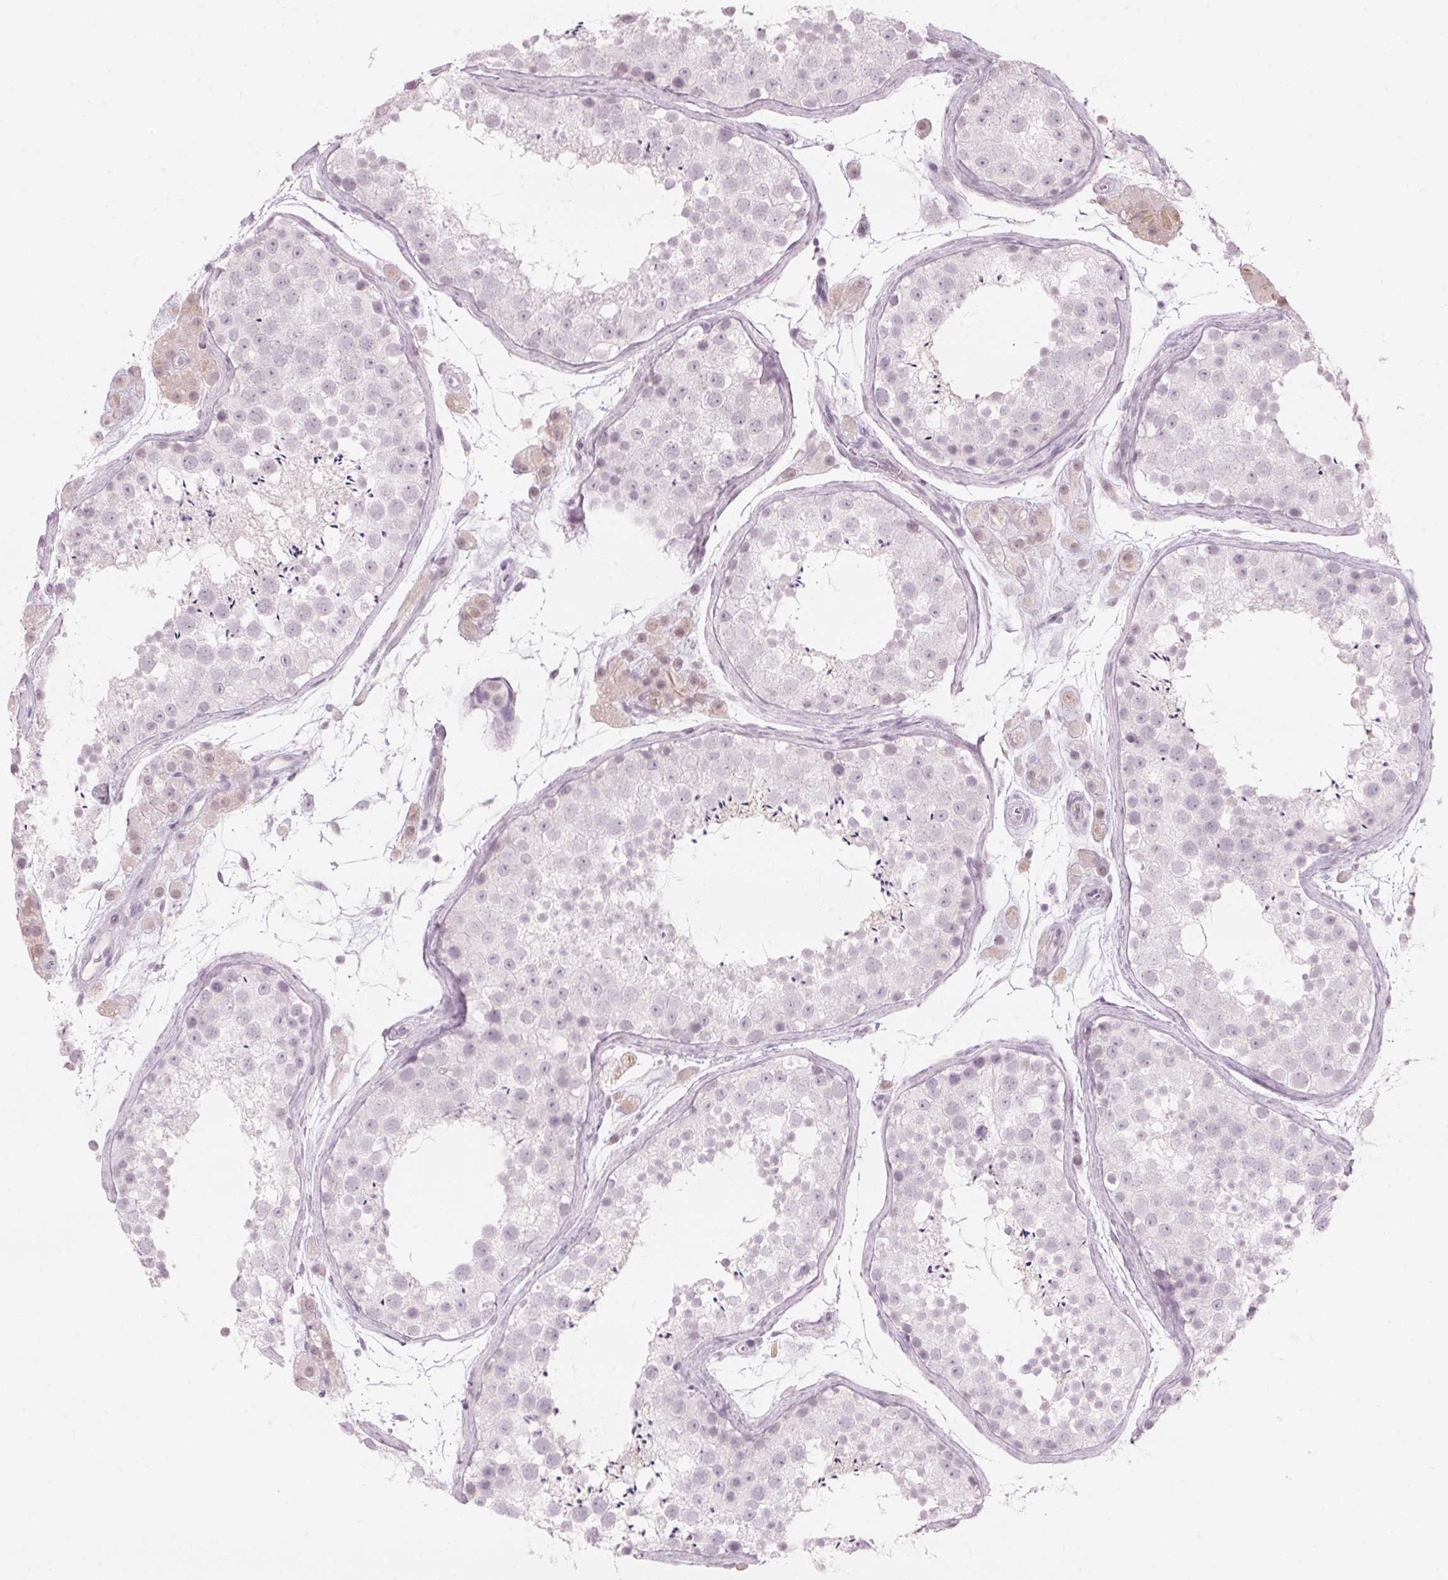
{"staining": {"intensity": "negative", "quantity": "none", "location": "none"}, "tissue": "testis", "cell_type": "Cells in seminiferous ducts", "image_type": "normal", "snomed": [{"axis": "morphology", "description": "Normal tissue, NOS"}, {"axis": "topography", "description": "Testis"}], "caption": "This image is of benign testis stained with IHC to label a protein in brown with the nuclei are counter-stained blue. There is no expression in cells in seminiferous ducts. The staining is performed using DAB brown chromogen with nuclei counter-stained in using hematoxylin.", "gene": "SCTR", "patient": {"sex": "male", "age": 41}}